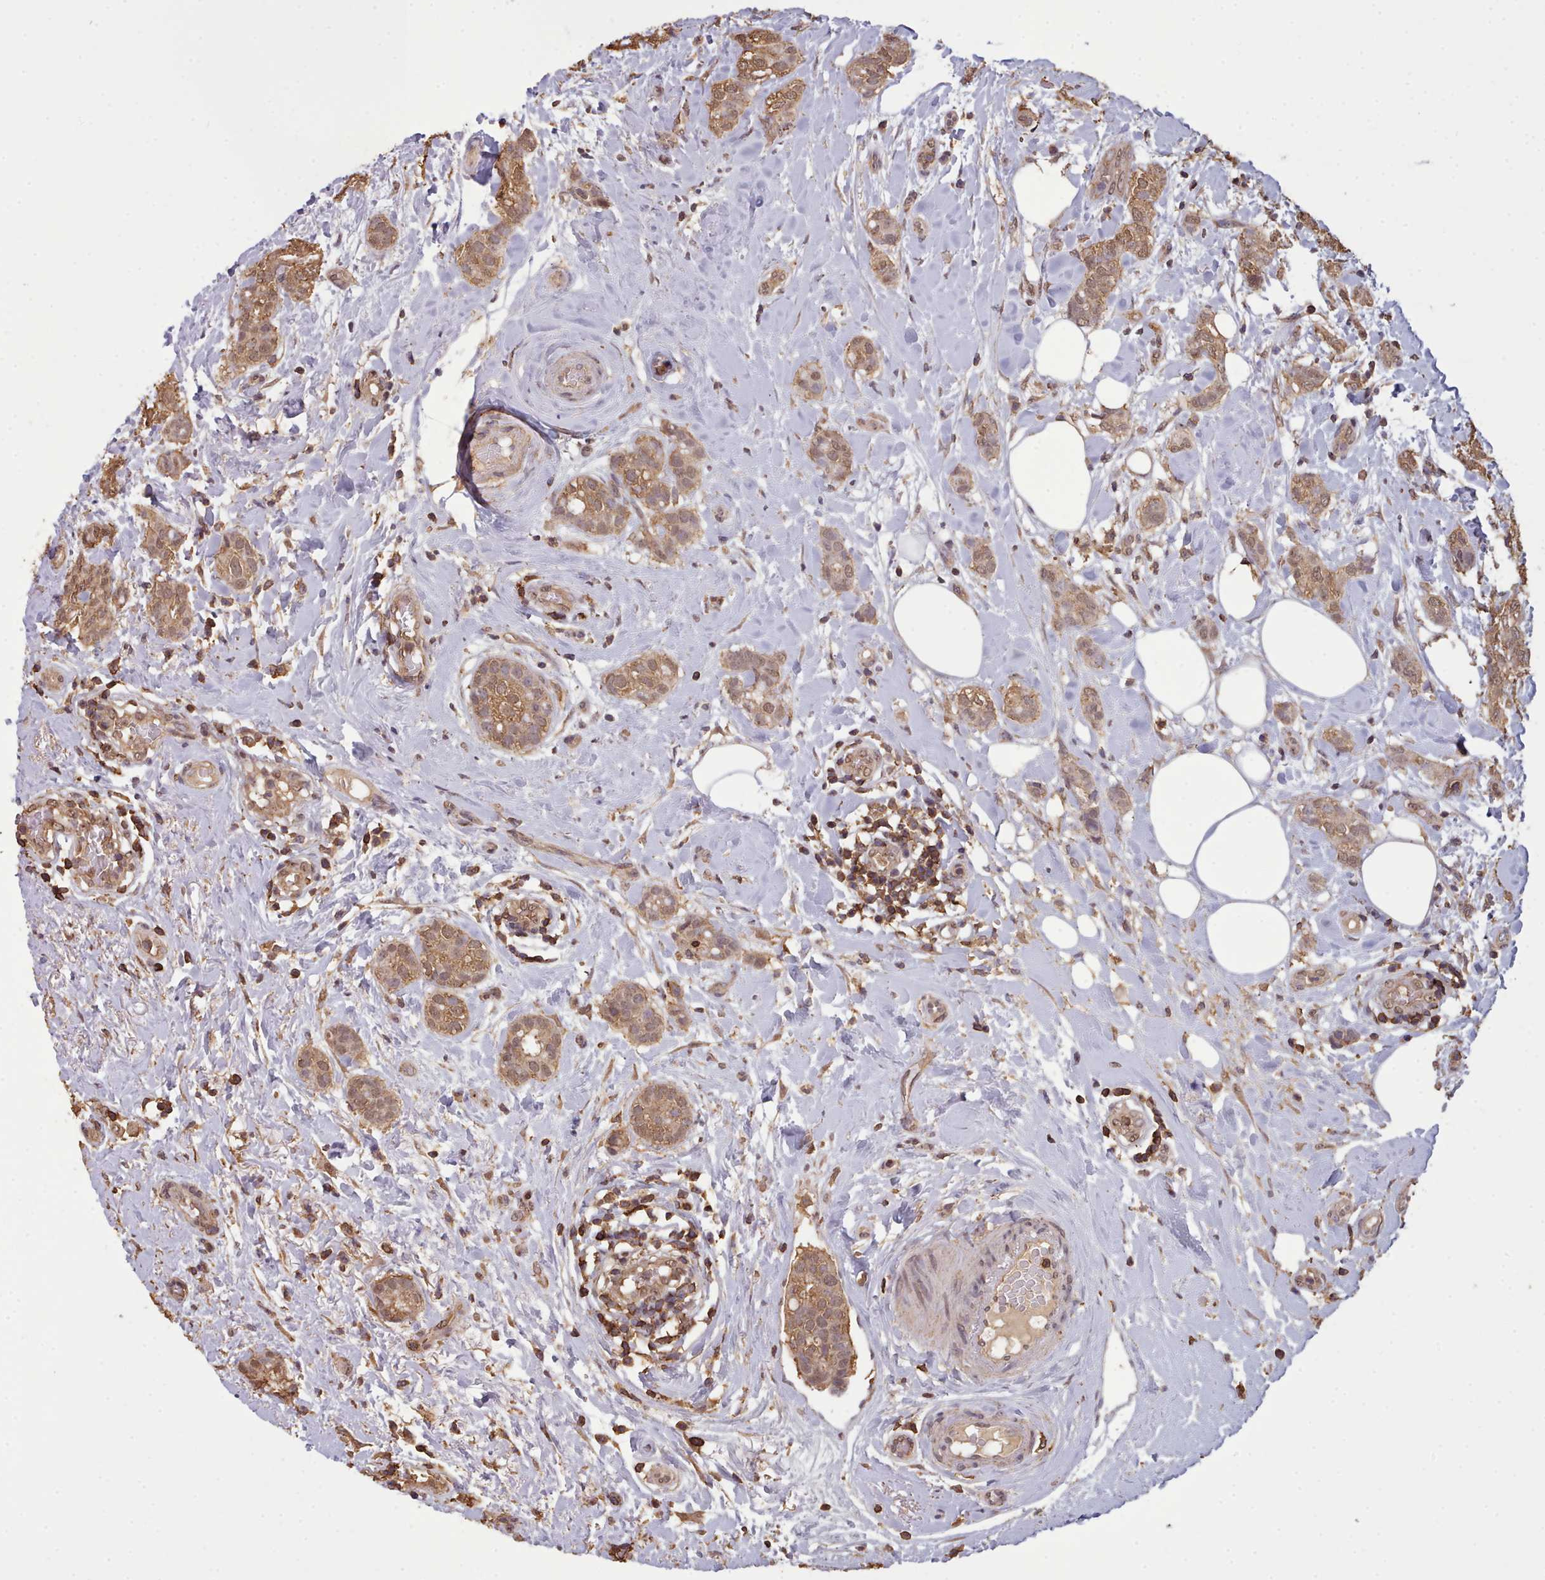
{"staining": {"intensity": "moderate", "quantity": ">75%", "location": "cytoplasmic/membranous"}, "tissue": "breast cancer", "cell_type": "Tumor cells", "image_type": "cancer", "snomed": [{"axis": "morphology", "description": "Duct carcinoma"}, {"axis": "topography", "description": "Breast"}], "caption": "Tumor cells display medium levels of moderate cytoplasmic/membranous positivity in about >75% of cells in breast infiltrating ductal carcinoma.", "gene": "METRN", "patient": {"sex": "female", "age": 73}}